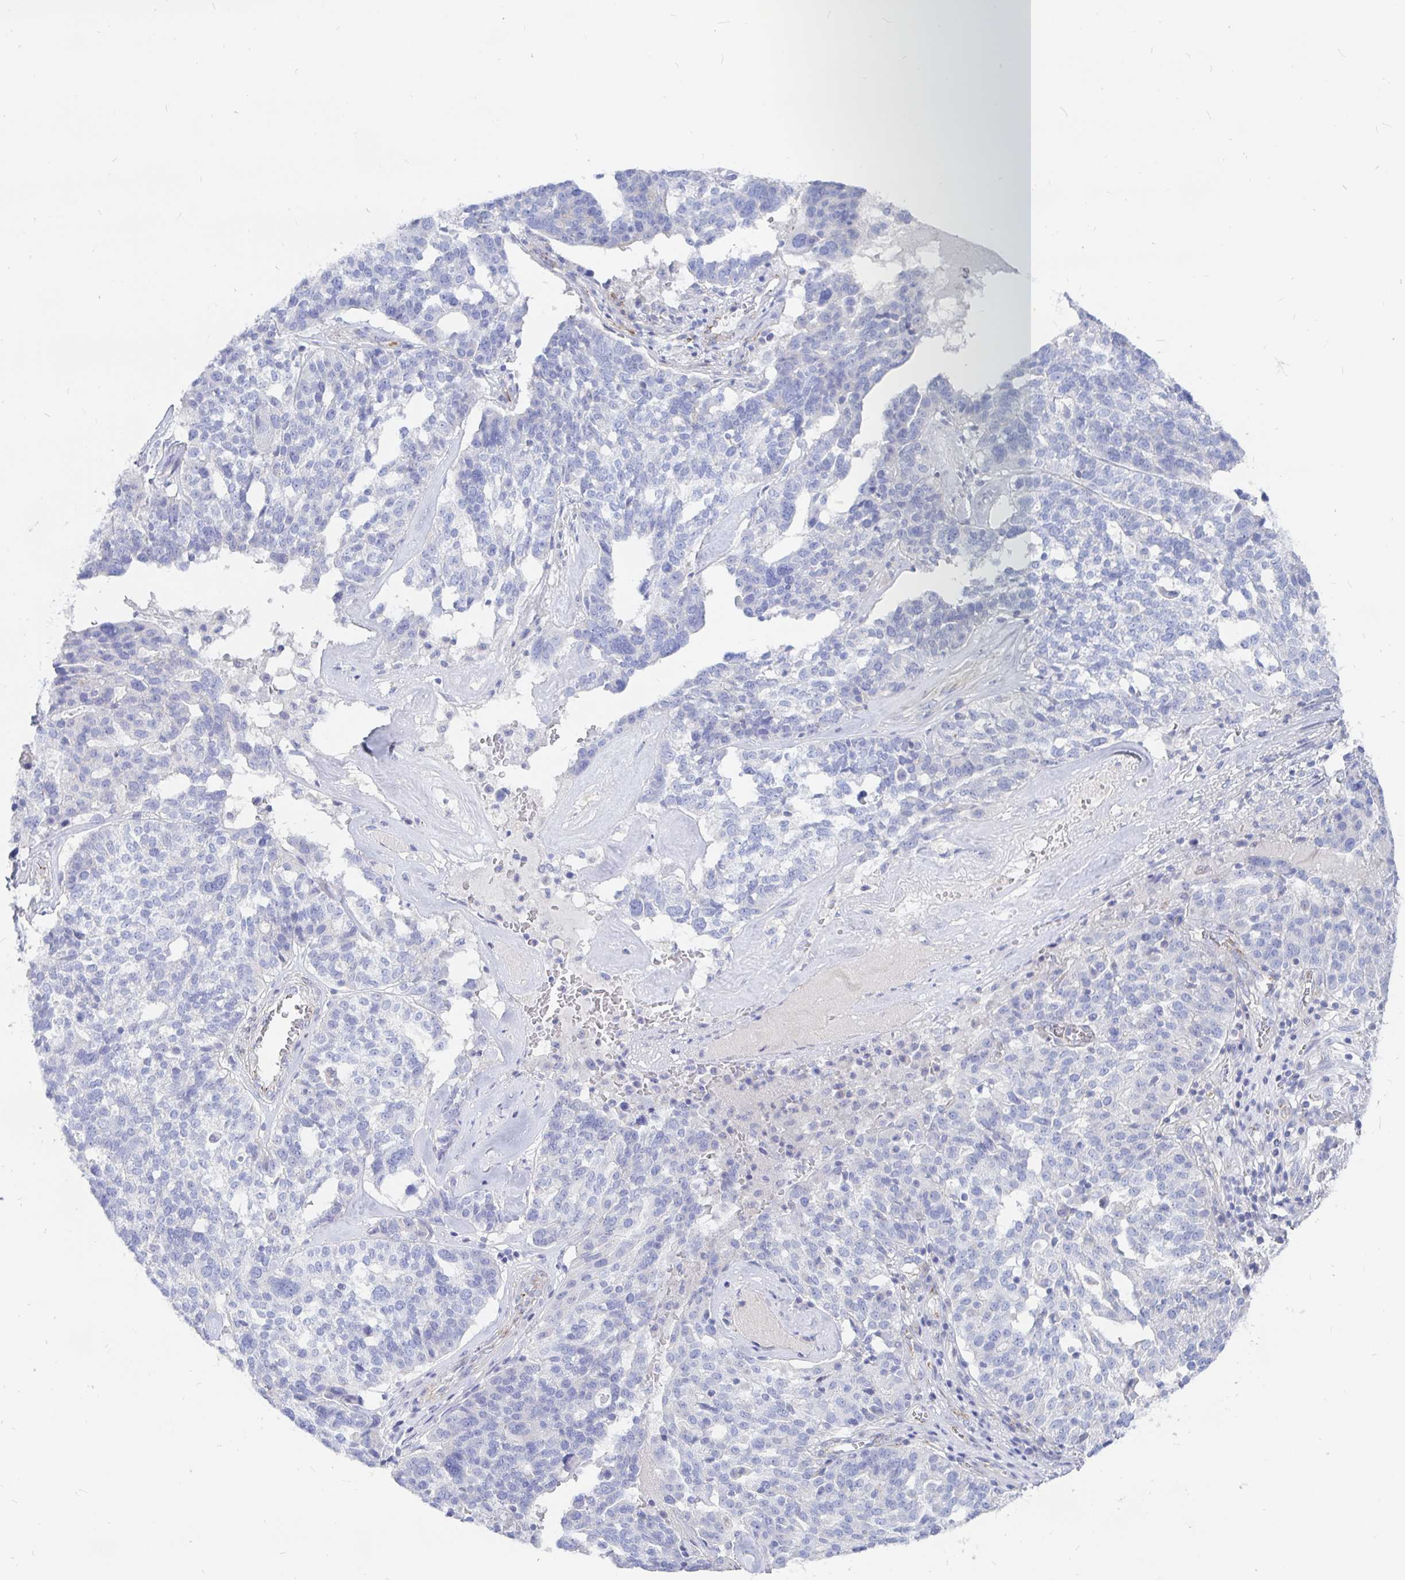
{"staining": {"intensity": "negative", "quantity": "none", "location": "none"}, "tissue": "ovarian cancer", "cell_type": "Tumor cells", "image_type": "cancer", "snomed": [{"axis": "morphology", "description": "Cystadenocarcinoma, serous, NOS"}, {"axis": "topography", "description": "Ovary"}], "caption": "DAB (3,3'-diaminobenzidine) immunohistochemical staining of human ovarian cancer reveals no significant positivity in tumor cells.", "gene": "COX16", "patient": {"sex": "female", "age": 59}}